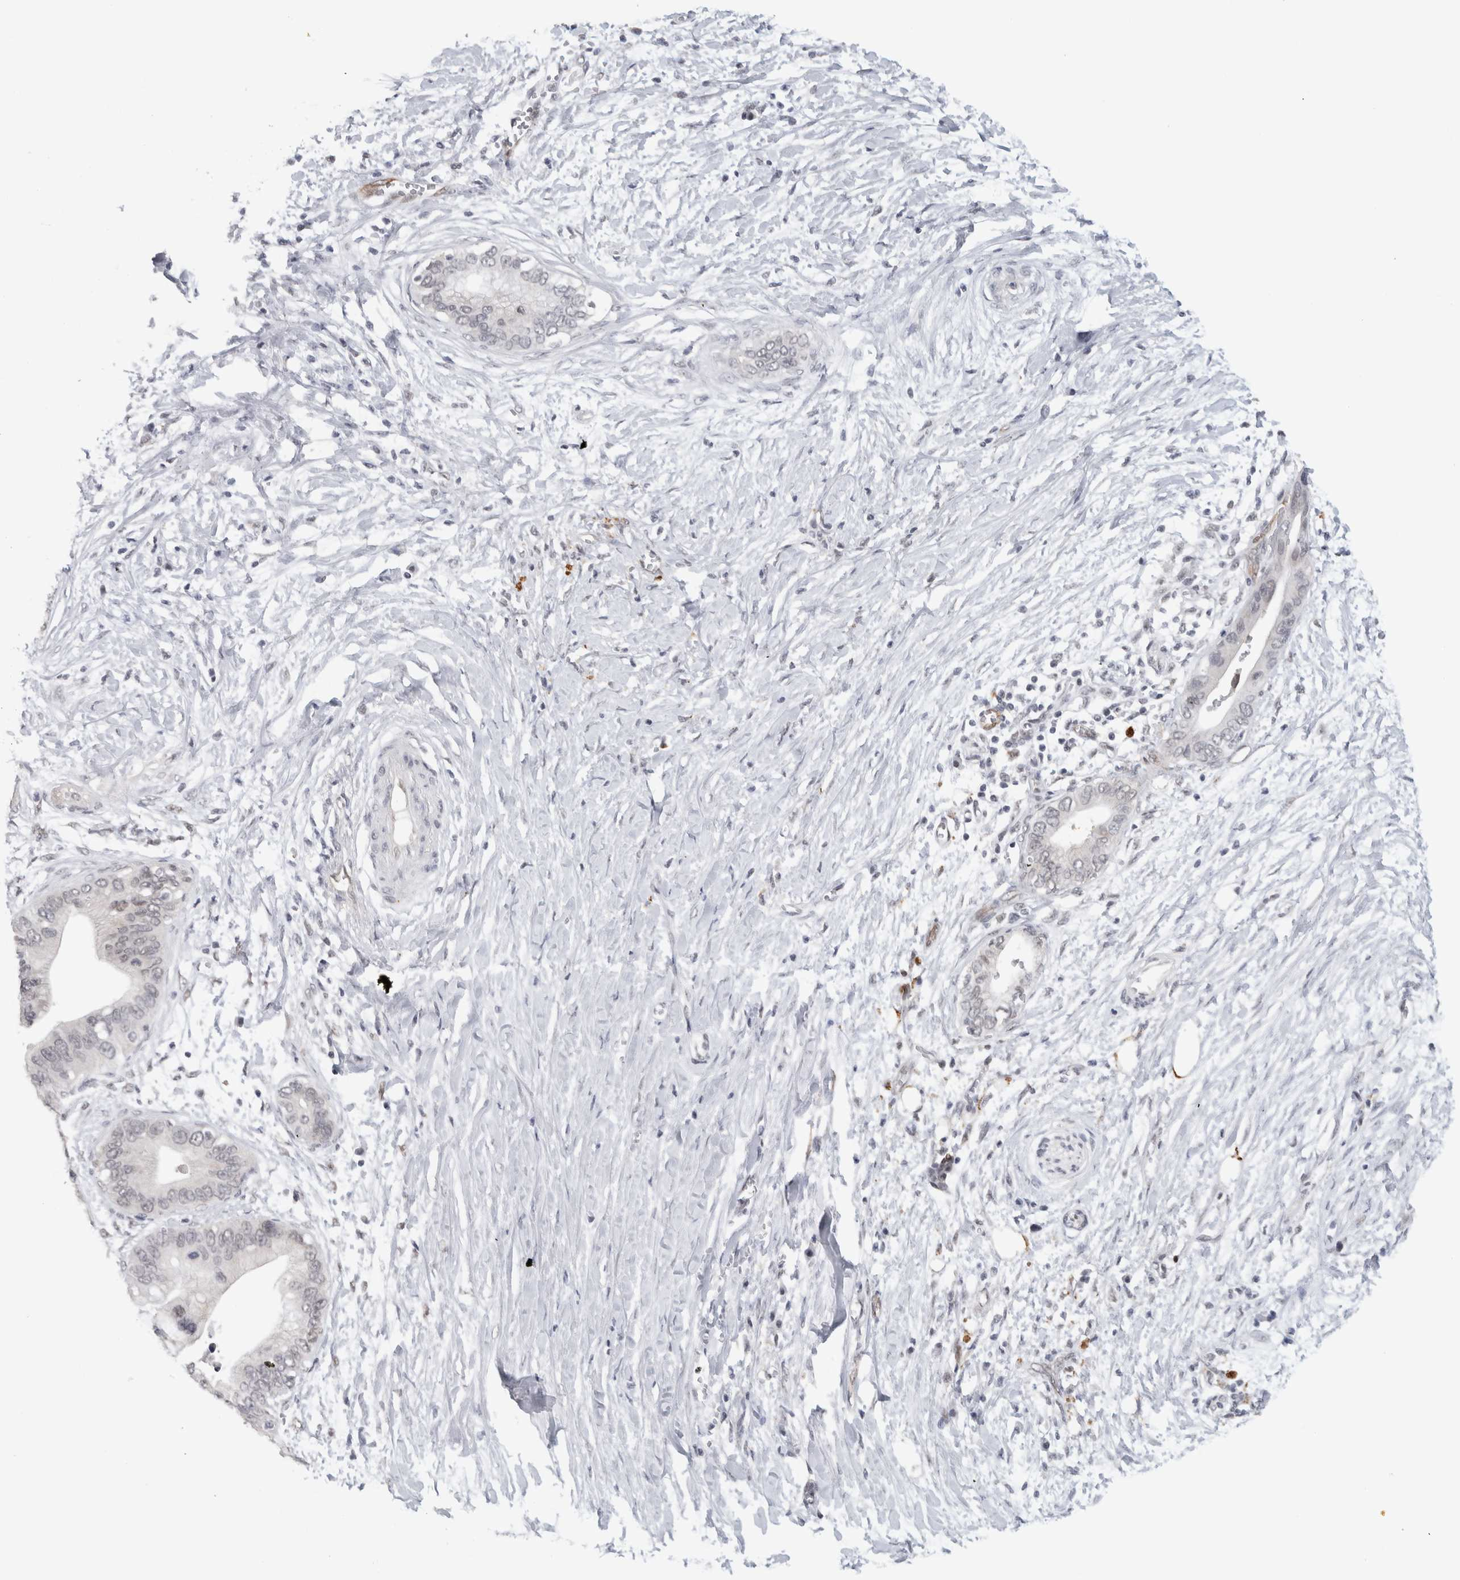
{"staining": {"intensity": "negative", "quantity": "none", "location": "none"}, "tissue": "pancreatic cancer", "cell_type": "Tumor cells", "image_type": "cancer", "snomed": [{"axis": "morphology", "description": "Normal tissue, NOS"}, {"axis": "morphology", "description": "Adenocarcinoma, NOS"}, {"axis": "topography", "description": "Pancreas"}, {"axis": "topography", "description": "Peripheral nerve tissue"}], "caption": "Tumor cells are negative for brown protein staining in pancreatic cancer (adenocarcinoma).", "gene": "PRXL2A", "patient": {"sex": "male", "age": 59}}